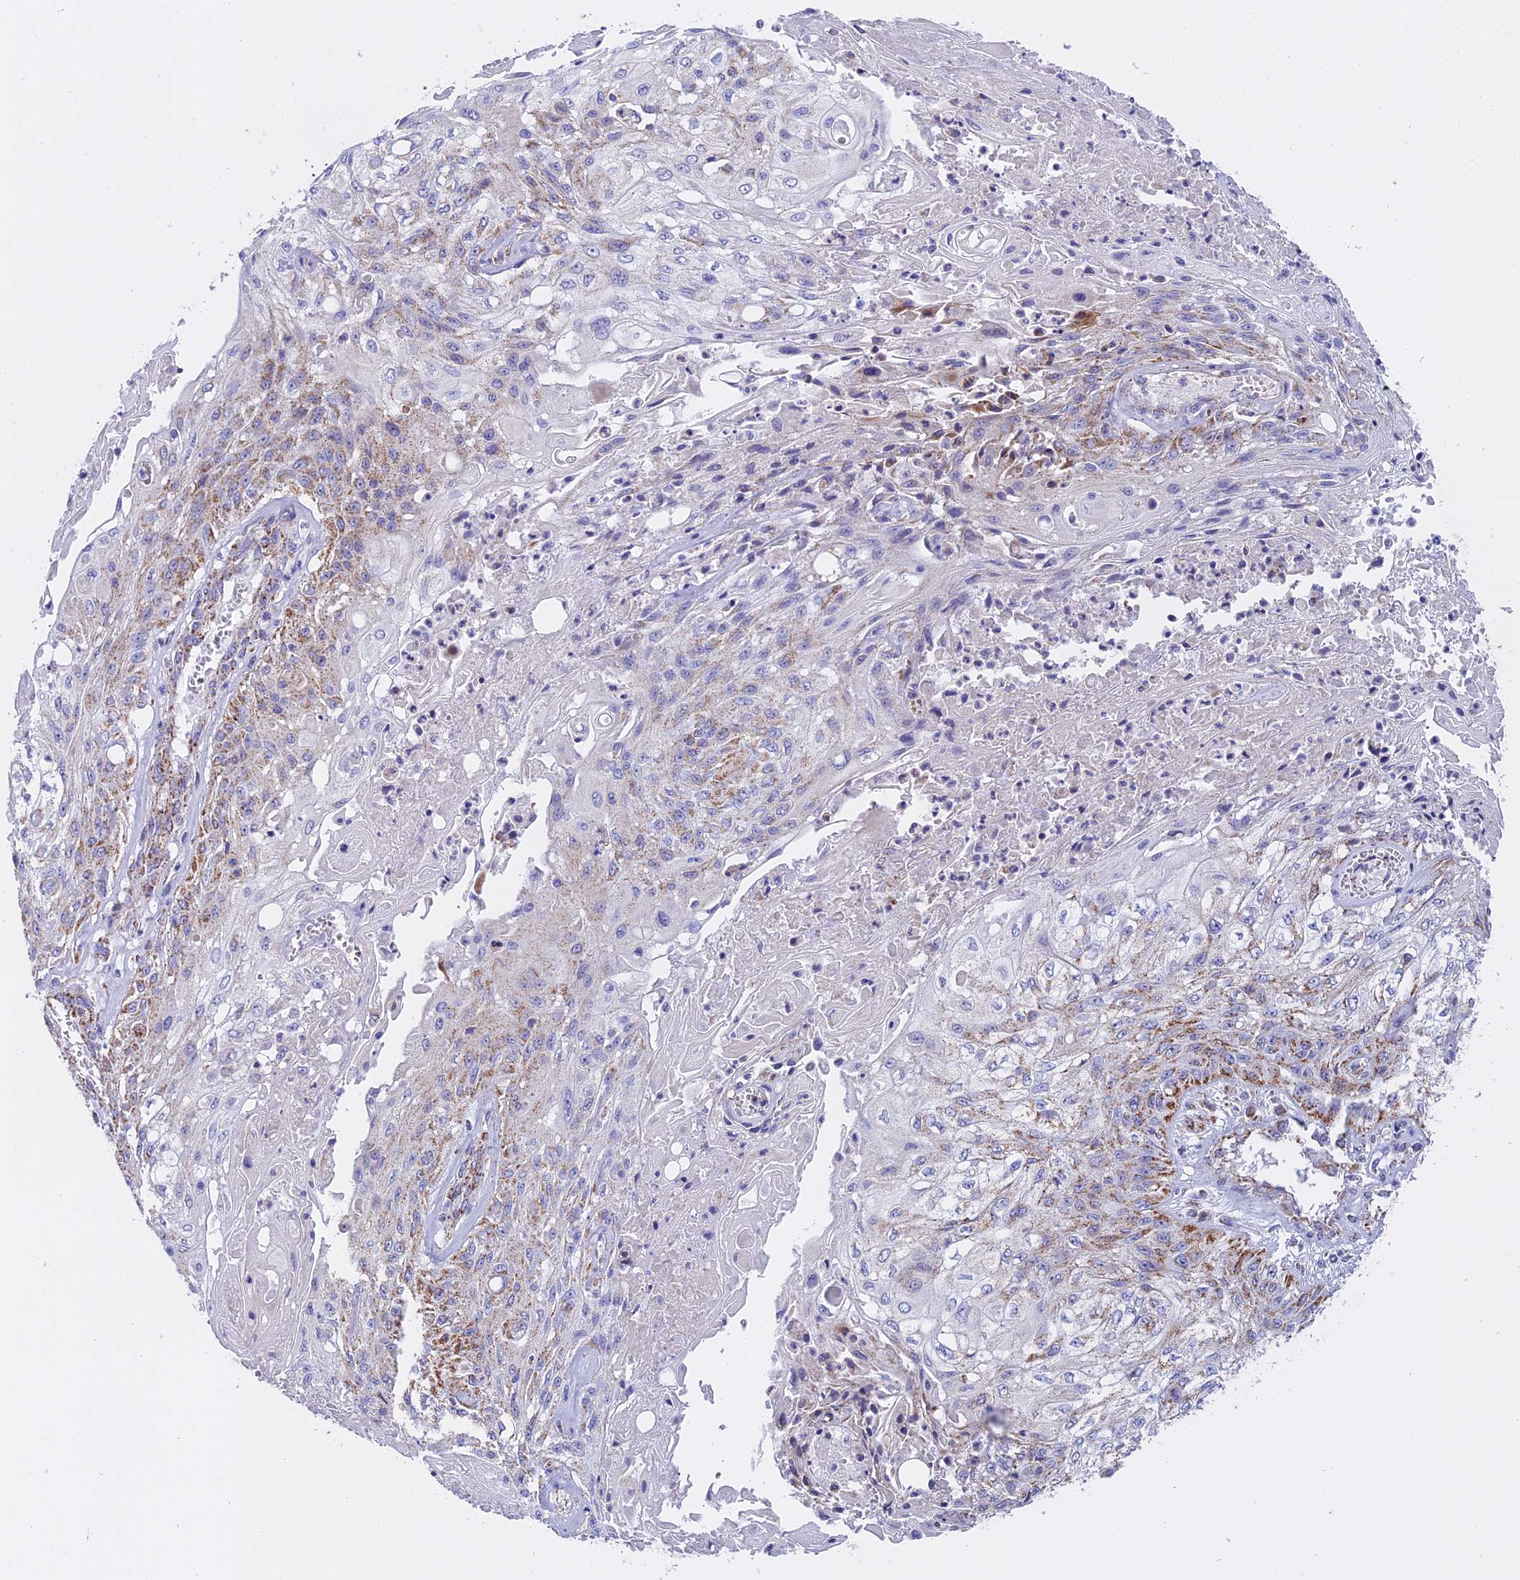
{"staining": {"intensity": "moderate", "quantity": "25%-75%", "location": "cytoplasmic/membranous"}, "tissue": "skin cancer", "cell_type": "Tumor cells", "image_type": "cancer", "snomed": [{"axis": "morphology", "description": "Squamous cell carcinoma, NOS"}, {"axis": "morphology", "description": "Squamous cell carcinoma, metastatic, NOS"}, {"axis": "topography", "description": "Skin"}, {"axis": "topography", "description": "Lymph node"}], "caption": "Tumor cells display moderate cytoplasmic/membranous positivity in about 25%-75% of cells in squamous cell carcinoma (skin).", "gene": "MRPS34", "patient": {"sex": "male", "age": 75}}